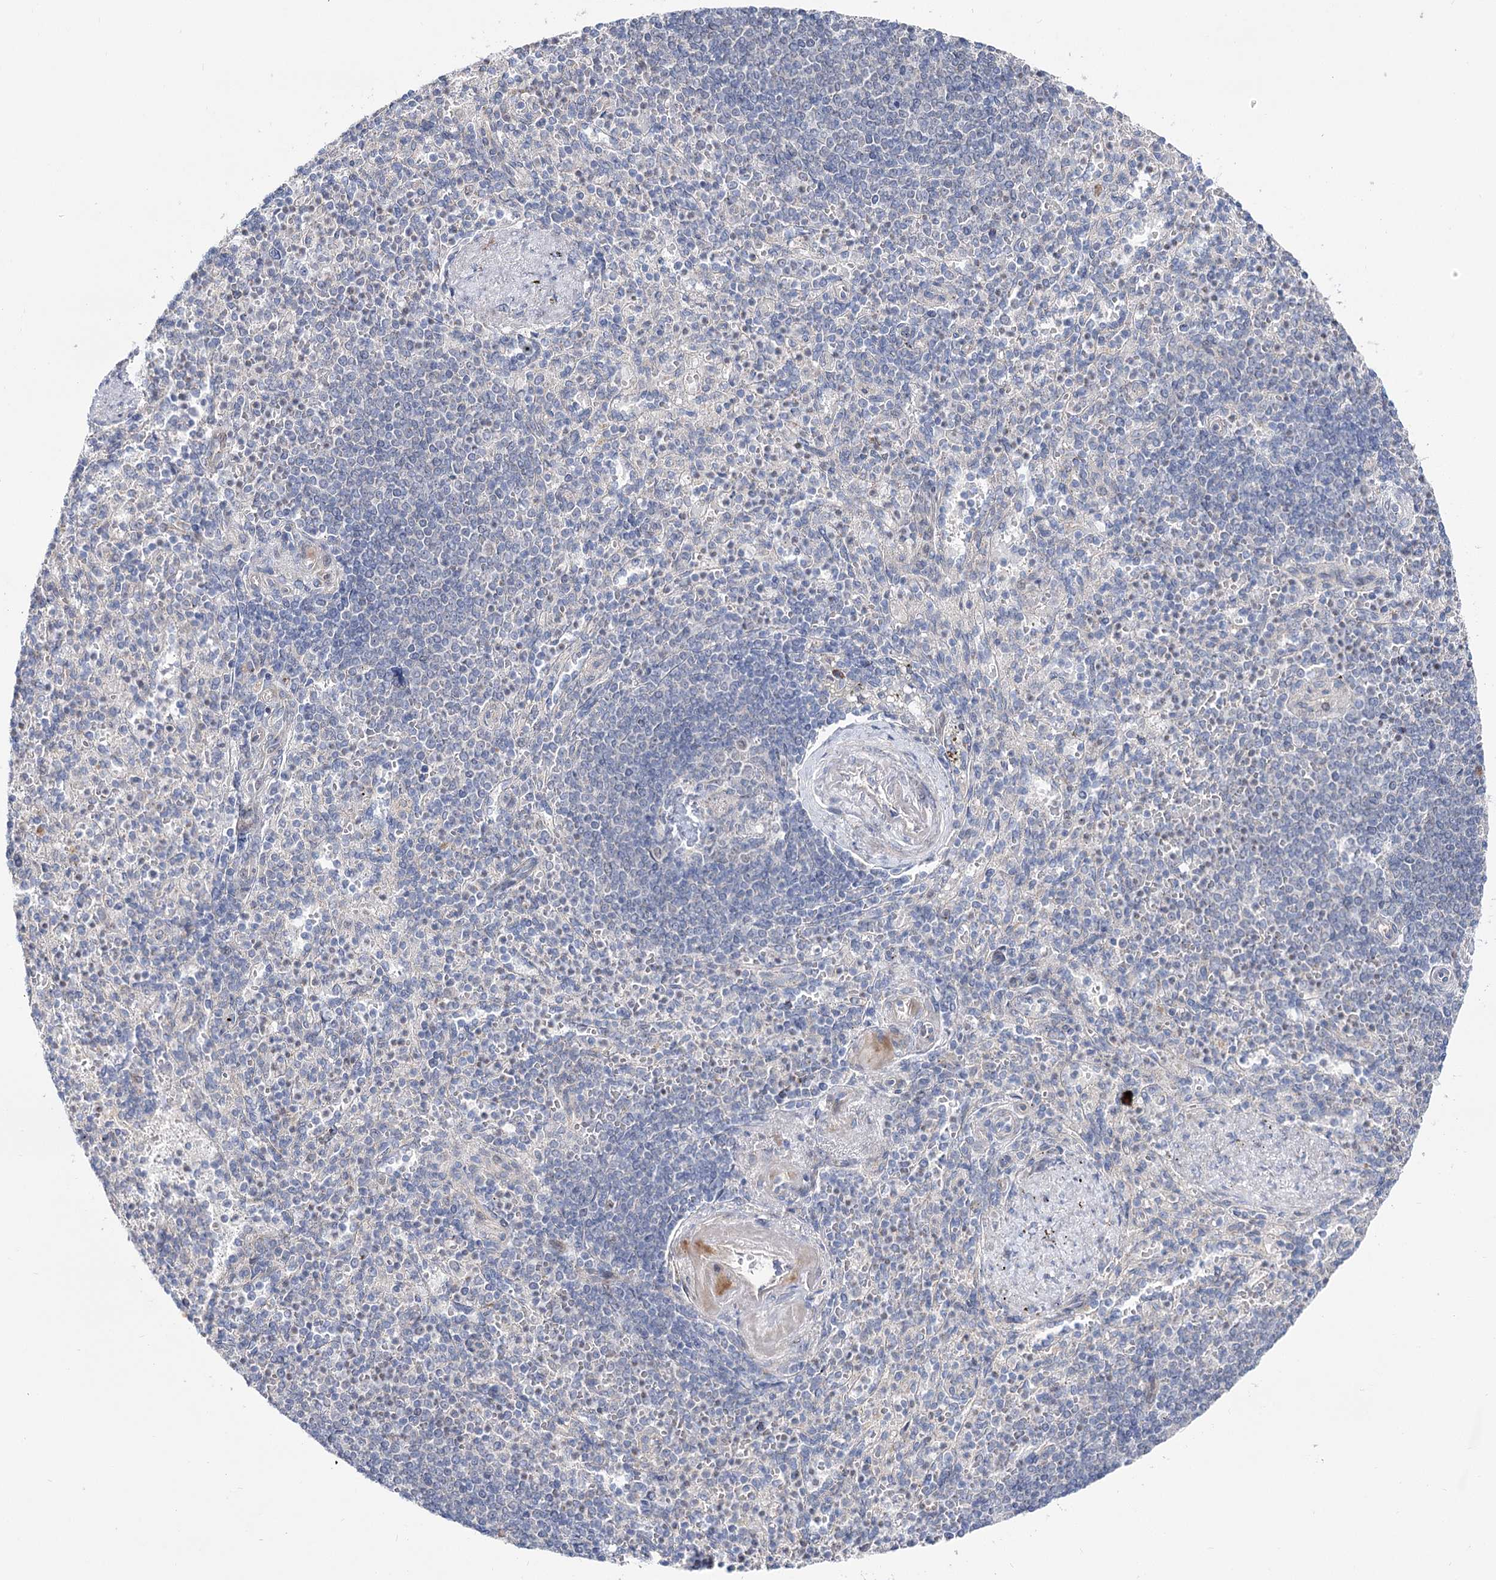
{"staining": {"intensity": "negative", "quantity": "none", "location": "none"}, "tissue": "spleen", "cell_type": "Cells in red pulp", "image_type": "normal", "snomed": [{"axis": "morphology", "description": "Normal tissue, NOS"}, {"axis": "topography", "description": "Spleen"}], "caption": "Immunohistochemical staining of benign spleen exhibits no significant staining in cells in red pulp.", "gene": "ARHGAP32", "patient": {"sex": "female", "age": 74}}